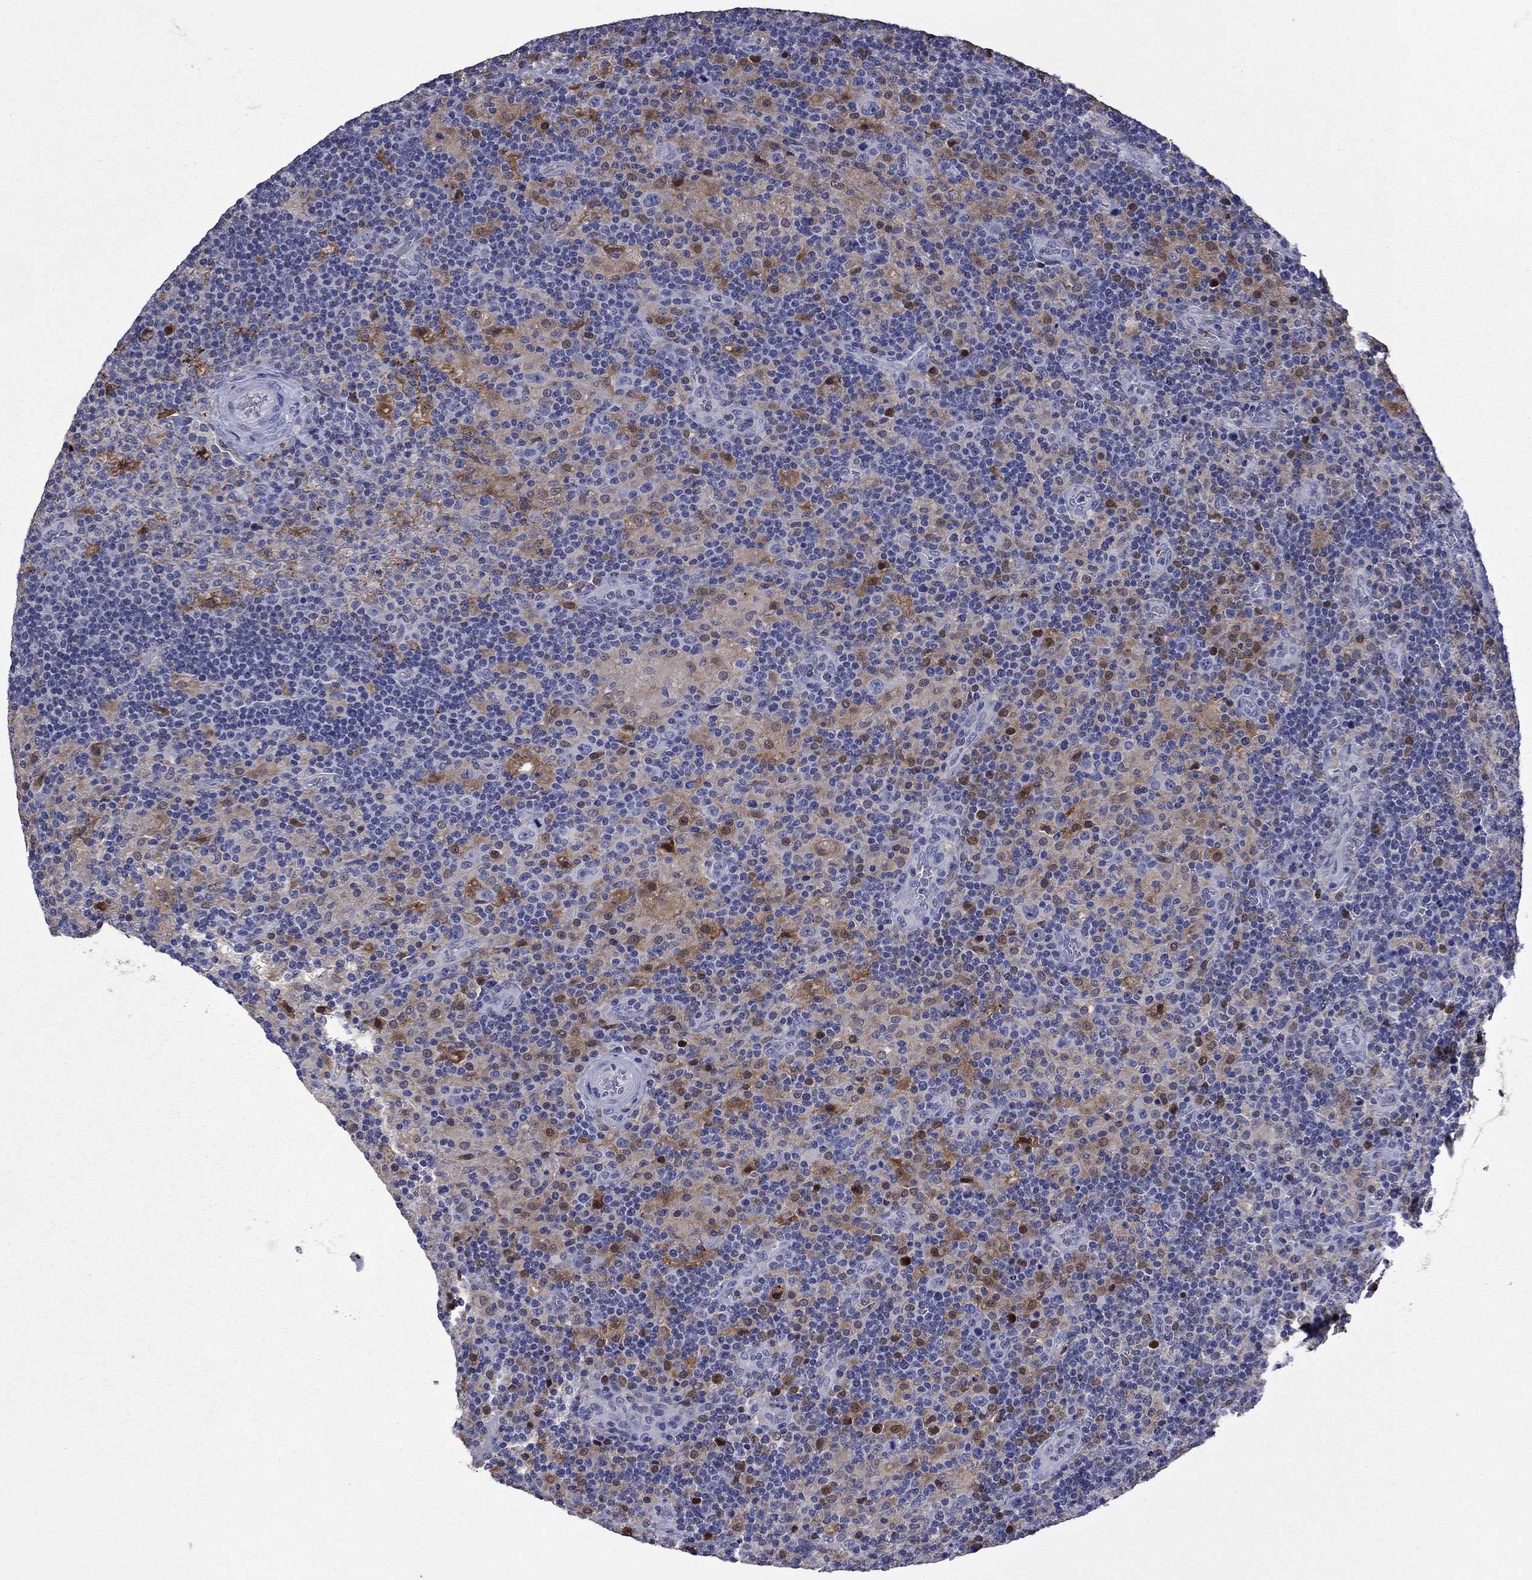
{"staining": {"intensity": "negative", "quantity": "none", "location": "none"}, "tissue": "lymphoma", "cell_type": "Tumor cells", "image_type": "cancer", "snomed": [{"axis": "morphology", "description": "Hodgkin's disease, NOS"}, {"axis": "topography", "description": "Lymph node"}], "caption": "High magnification brightfield microscopy of Hodgkin's disease stained with DAB (3,3'-diaminobenzidine) (brown) and counterstained with hematoxylin (blue): tumor cells show no significant staining. (Immunohistochemistry, brightfield microscopy, high magnification).", "gene": "PLEK", "patient": {"sex": "male", "age": 70}}